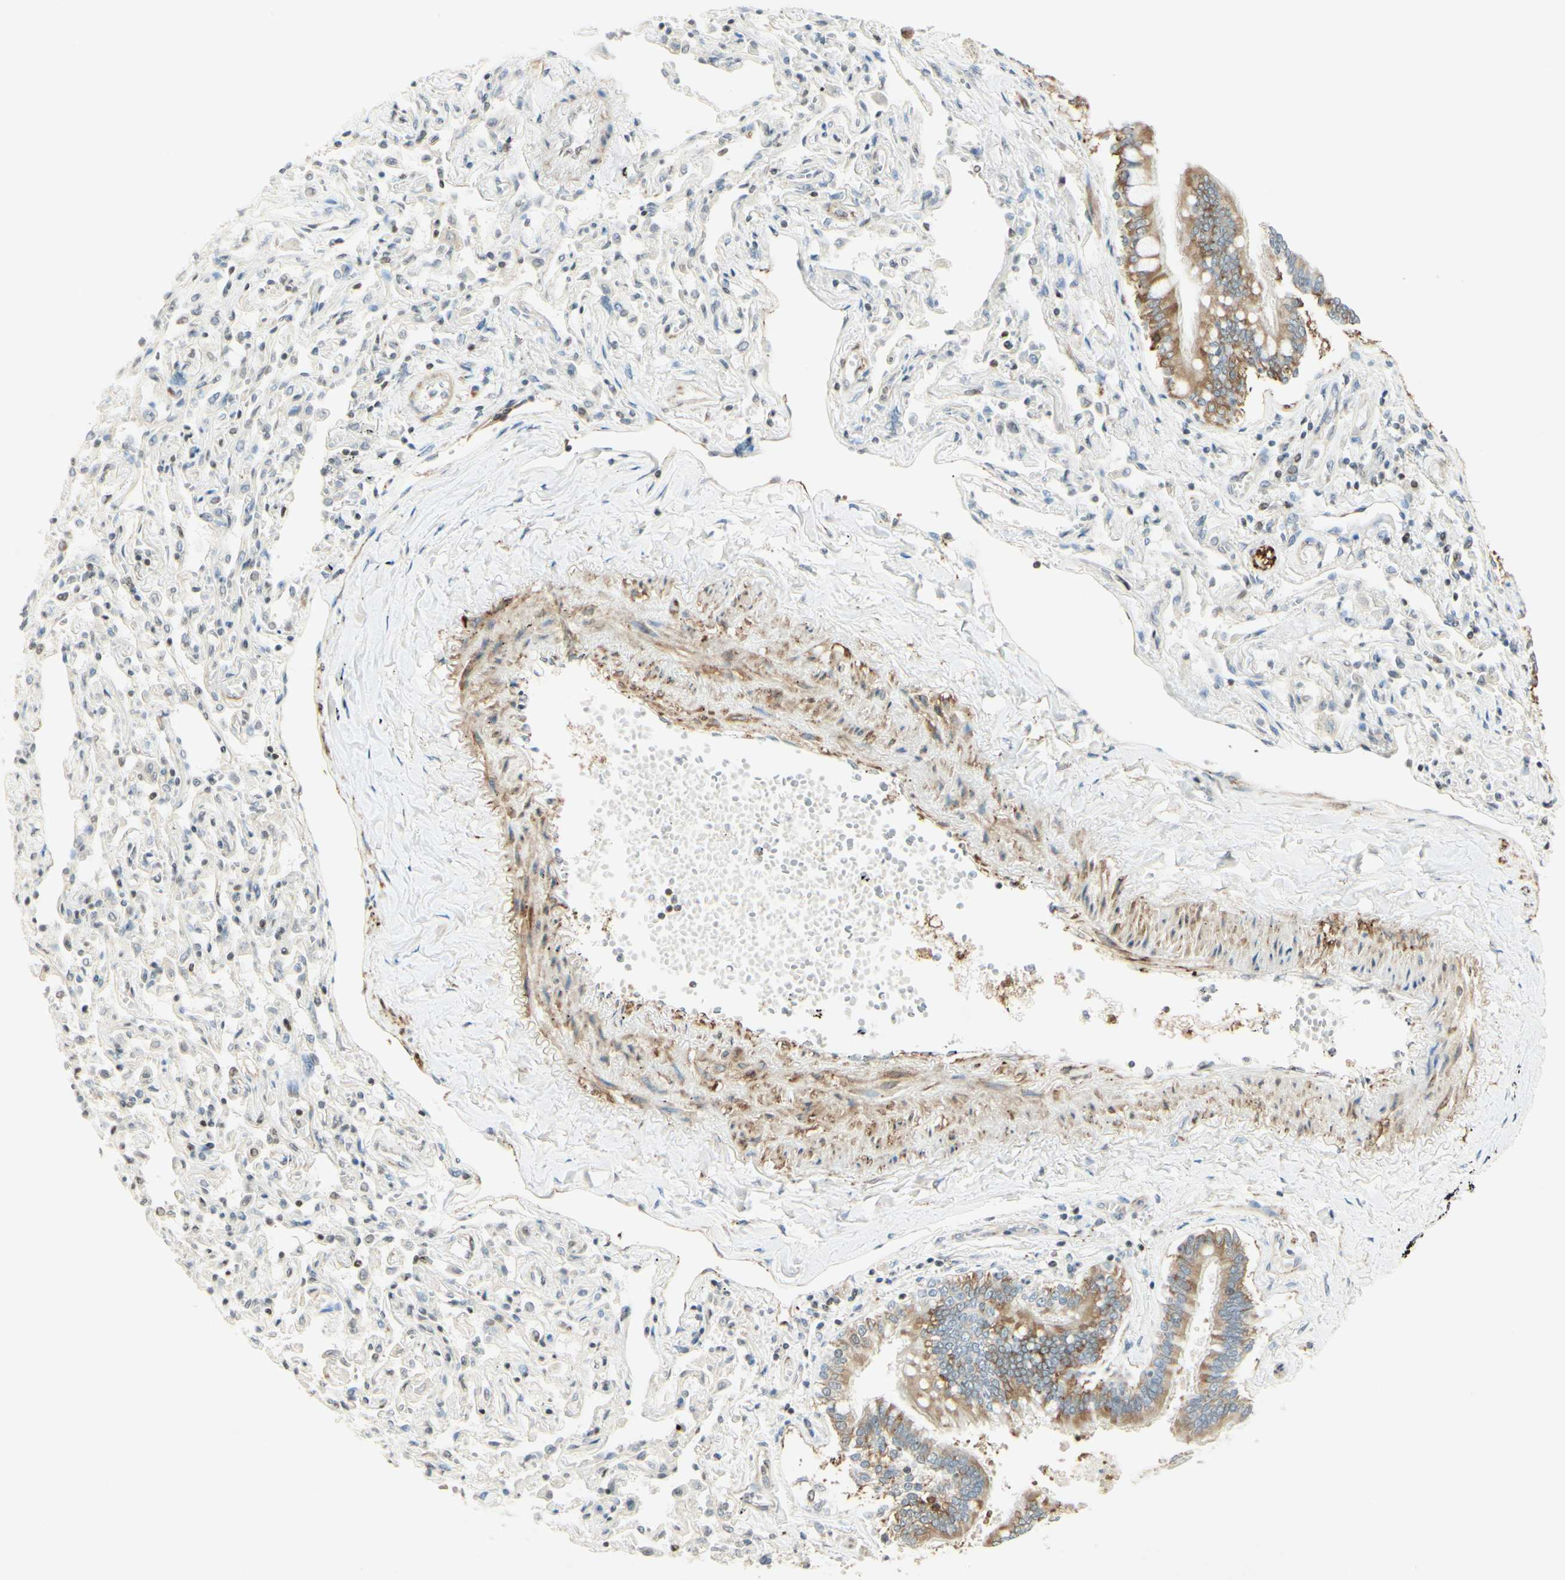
{"staining": {"intensity": "moderate", "quantity": ">75%", "location": "cytoplasmic/membranous"}, "tissue": "bronchus", "cell_type": "Respiratory epithelial cells", "image_type": "normal", "snomed": [{"axis": "morphology", "description": "Normal tissue, NOS"}, {"axis": "topography", "description": "Bronchus"}, {"axis": "topography", "description": "Lung"}], "caption": "Immunohistochemistry of unremarkable human bronchus reveals medium levels of moderate cytoplasmic/membranous positivity in about >75% of respiratory epithelial cells.", "gene": "MAP1B", "patient": {"sex": "male", "age": 64}}